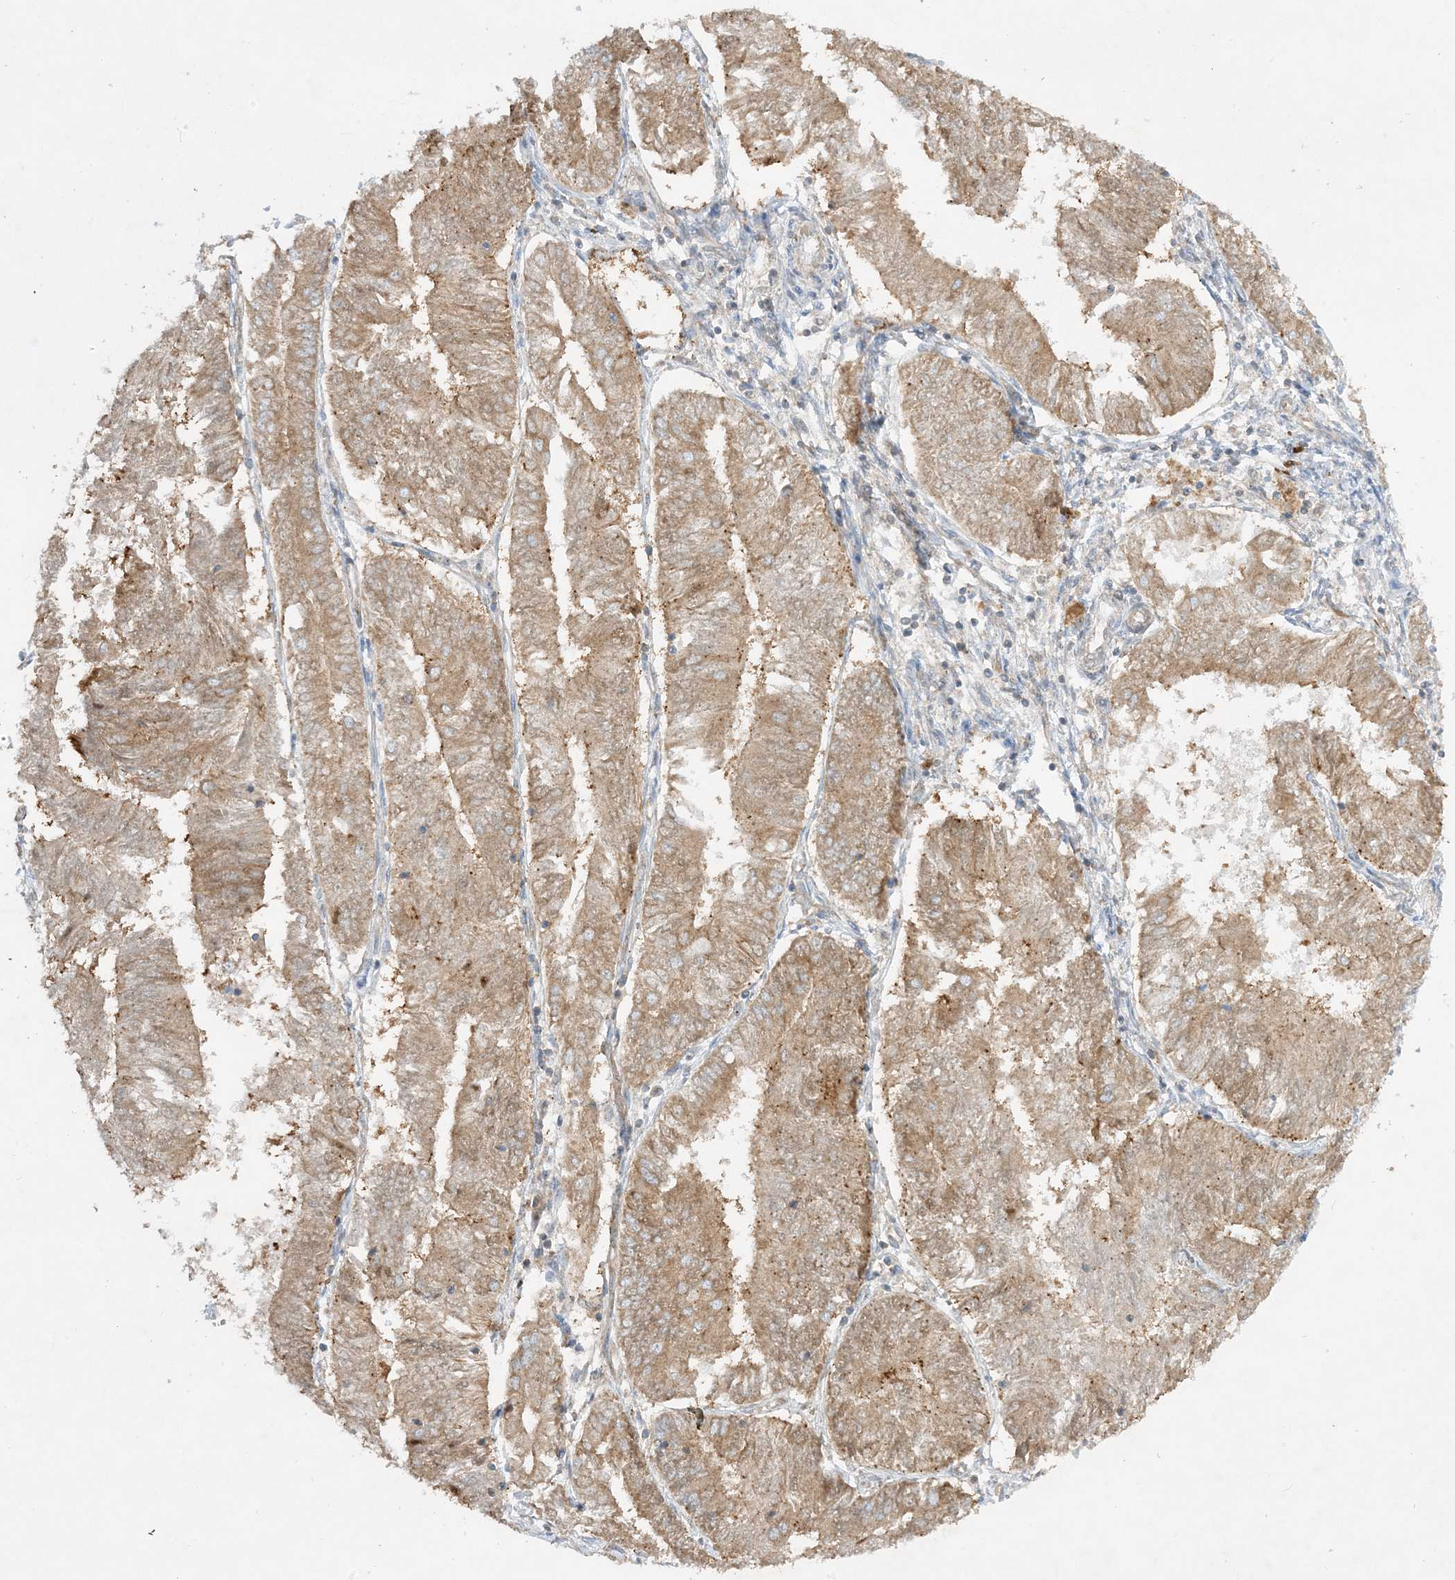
{"staining": {"intensity": "moderate", "quantity": ">75%", "location": "cytoplasmic/membranous"}, "tissue": "endometrial cancer", "cell_type": "Tumor cells", "image_type": "cancer", "snomed": [{"axis": "morphology", "description": "Adenocarcinoma, NOS"}, {"axis": "topography", "description": "Endometrium"}], "caption": "Endometrial cancer tissue exhibits moderate cytoplasmic/membranous expression in approximately >75% of tumor cells, visualized by immunohistochemistry. The staining was performed using DAB, with brown indicating positive protein expression. Nuclei are stained blue with hematoxylin.", "gene": "RPP40", "patient": {"sex": "female", "age": 58}}